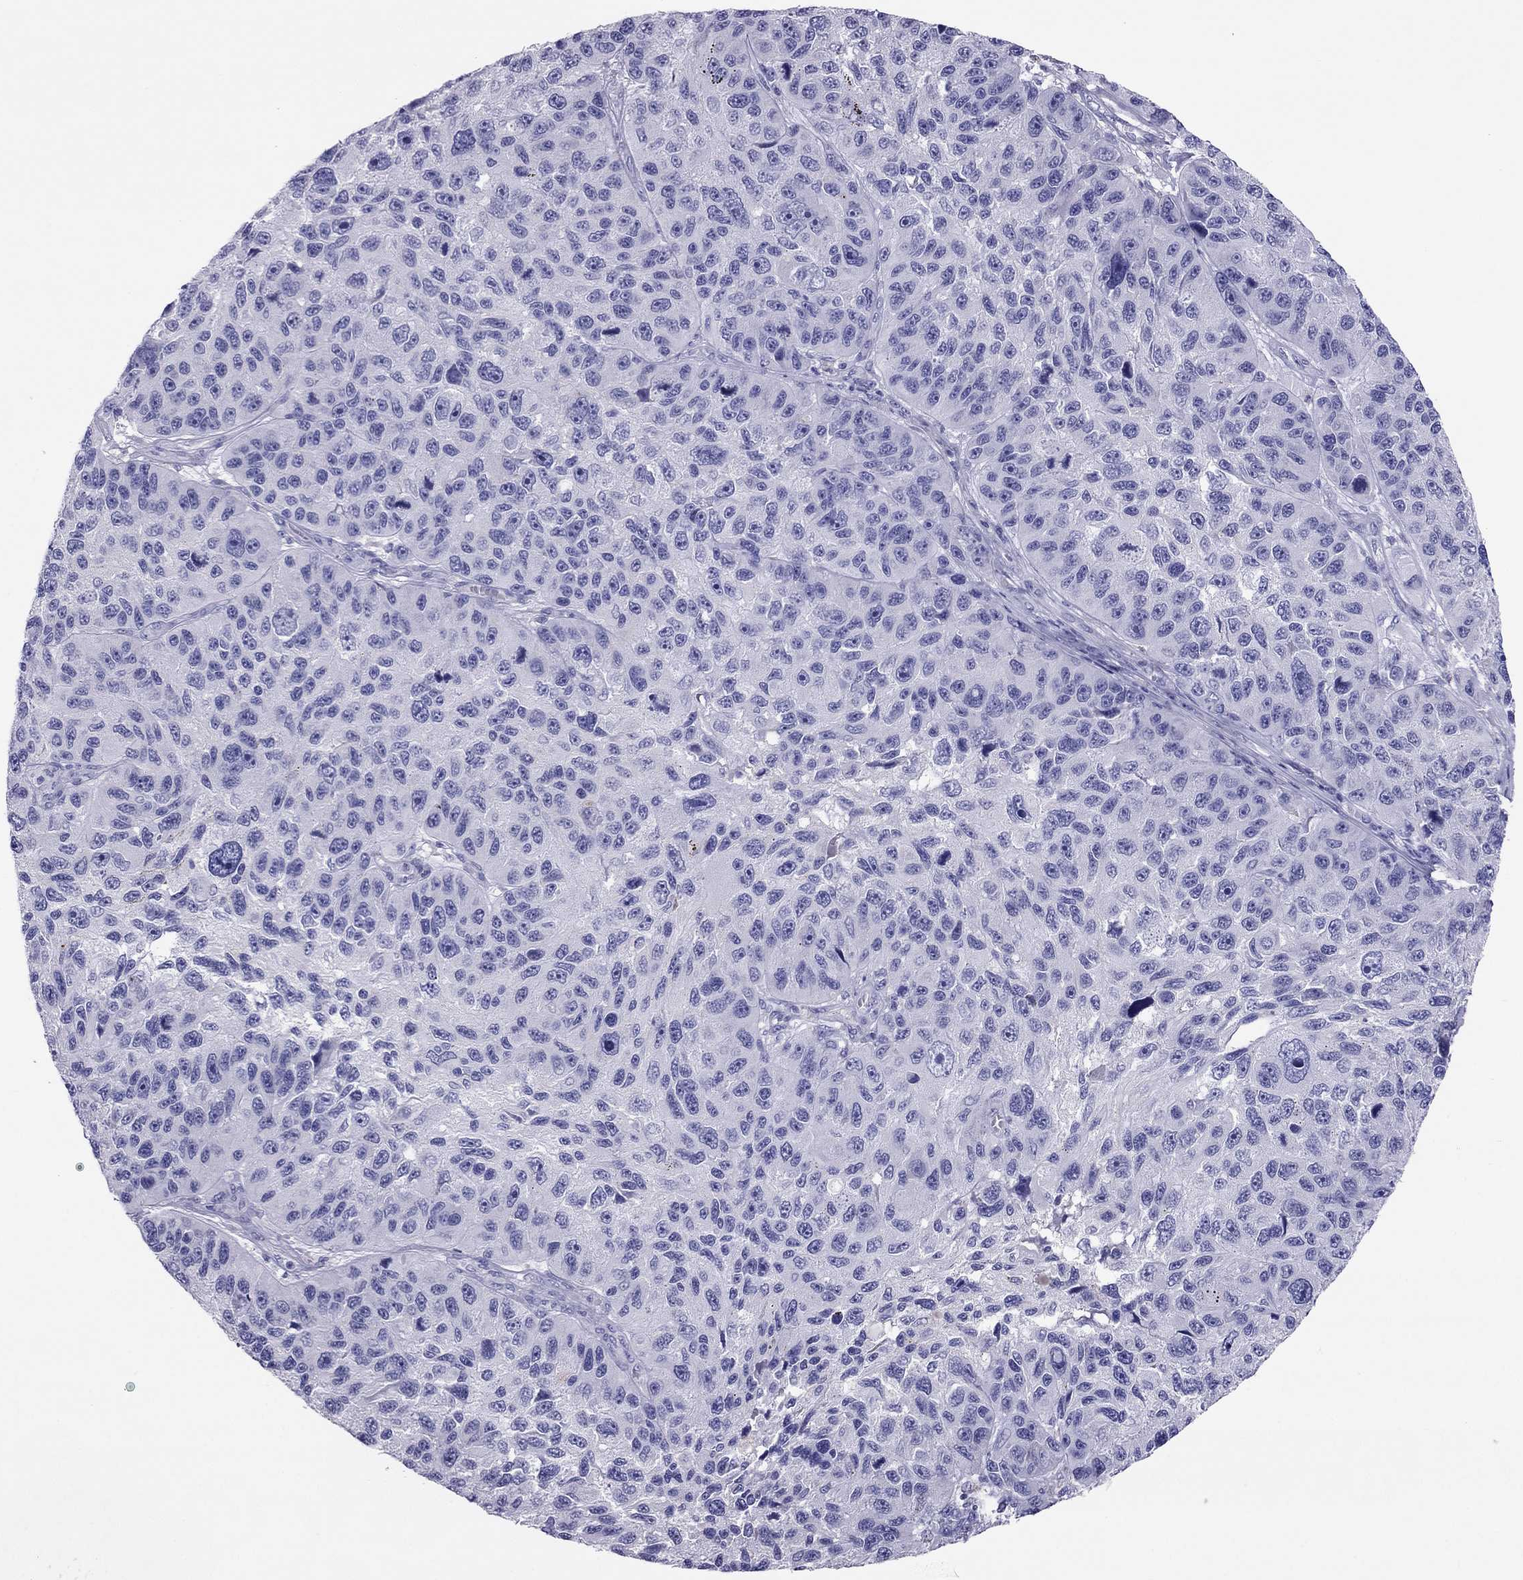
{"staining": {"intensity": "negative", "quantity": "none", "location": "none"}, "tissue": "melanoma", "cell_type": "Tumor cells", "image_type": "cancer", "snomed": [{"axis": "morphology", "description": "Malignant melanoma, NOS"}, {"axis": "topography", "description": "Skin"}], "caption": "This is an immunohistochemistry (IHC) histopathology image of human malignant melanoma. There is no positivity in tumor cells.", "gene": "MAEL", "patient": {"sex": "male", "age": 53}}